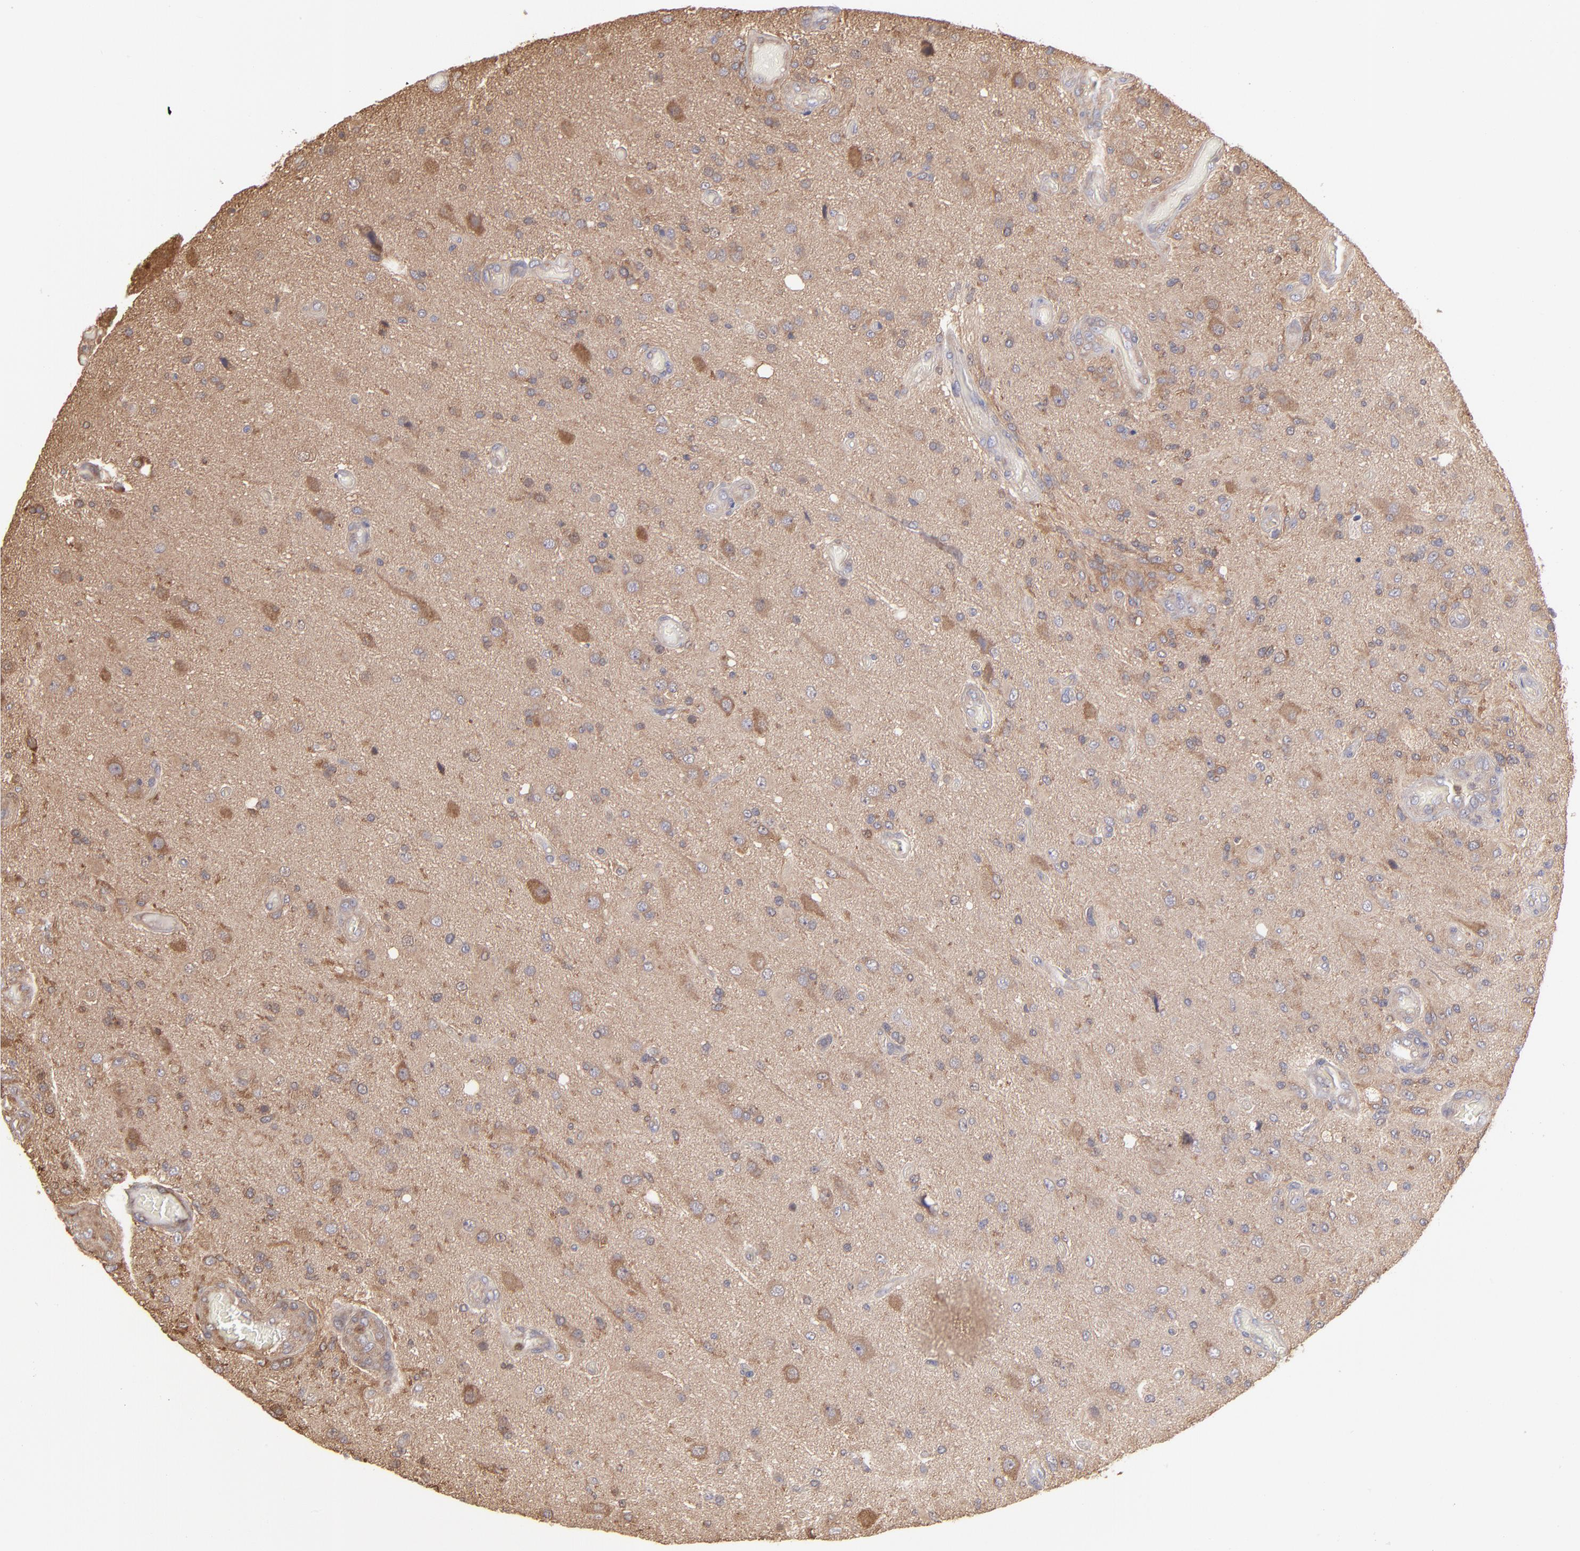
{"staining": {"intensity": "moderate", "quantity": "25%-75%", "location": "cytoplasmic/membranous"}, "tissue": "glioma", "cell_type": "Tumor cells", "image_type": "cancer", "snomed": [{"axis": "morphology", "description": "Normal tissue, NOS"}, {"axis": "morphology", "description": "Glioma, malignant, High grade"}, {"axis": "topography", "description": "Cerebral cortex"}], "caption": "Malignant glioma (high-grade) tissue displays moderate cytoplasmic/membranous expression in approximately 25%-75% of tumor cells", "gene": "MAP2K2", "patient": {"sex": "male", "age": 77}}